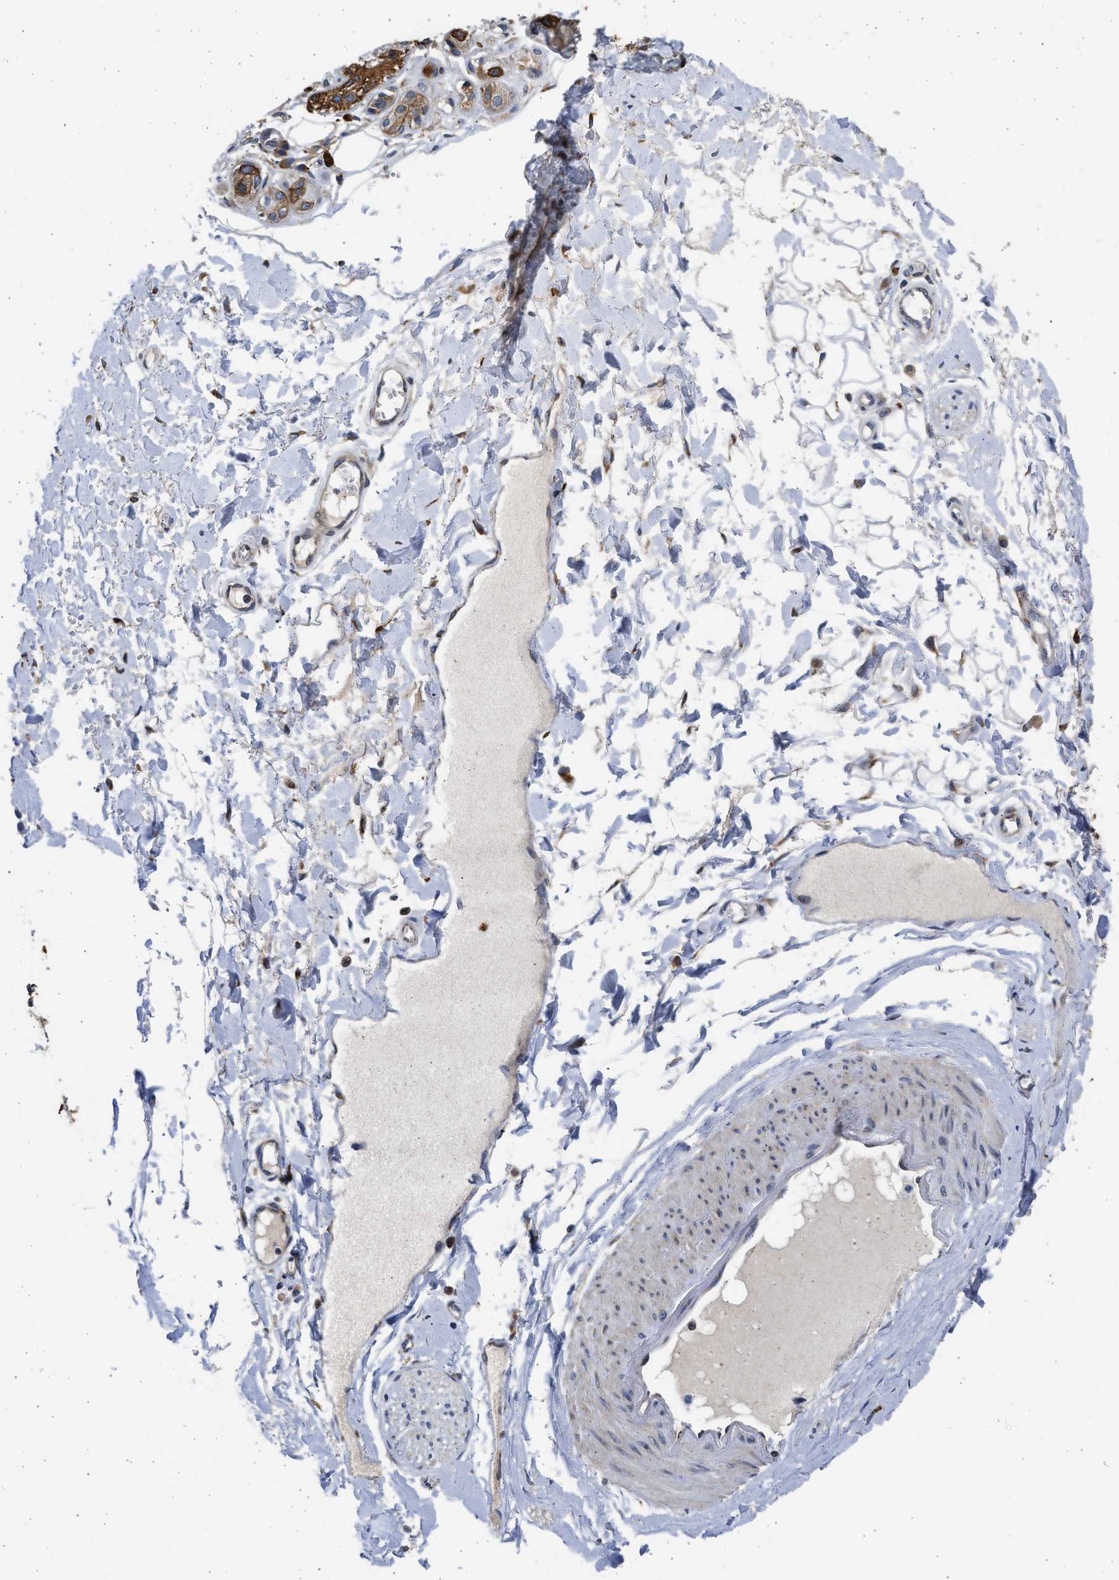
{"staining": {"intensity": "weak", "quantity": "25%-75%", "location": "cytoplasmic/membranous"}, "tissue": "adipose tissue", "cell_type": "Adipocytes", "image_type": "normal", "snomed": [{"axis": "morphology", "description": "Normal tissue, NOS"}, {"axis": "morphology", "description": "Inflammation, NOS"}, {"axis": "topography", "description": "Salivary gland"}, {"axis": "topography", "description": "Peripheral nerve tissue"}], "caption": "Human adipose tissue stained for a protein (brown) exhibits weak cytoplasmic/membranous positive expression in about 25%-75% of adipocytes.", "gene": "PLD2", "patient": {"sex": "female", "age": 75}}